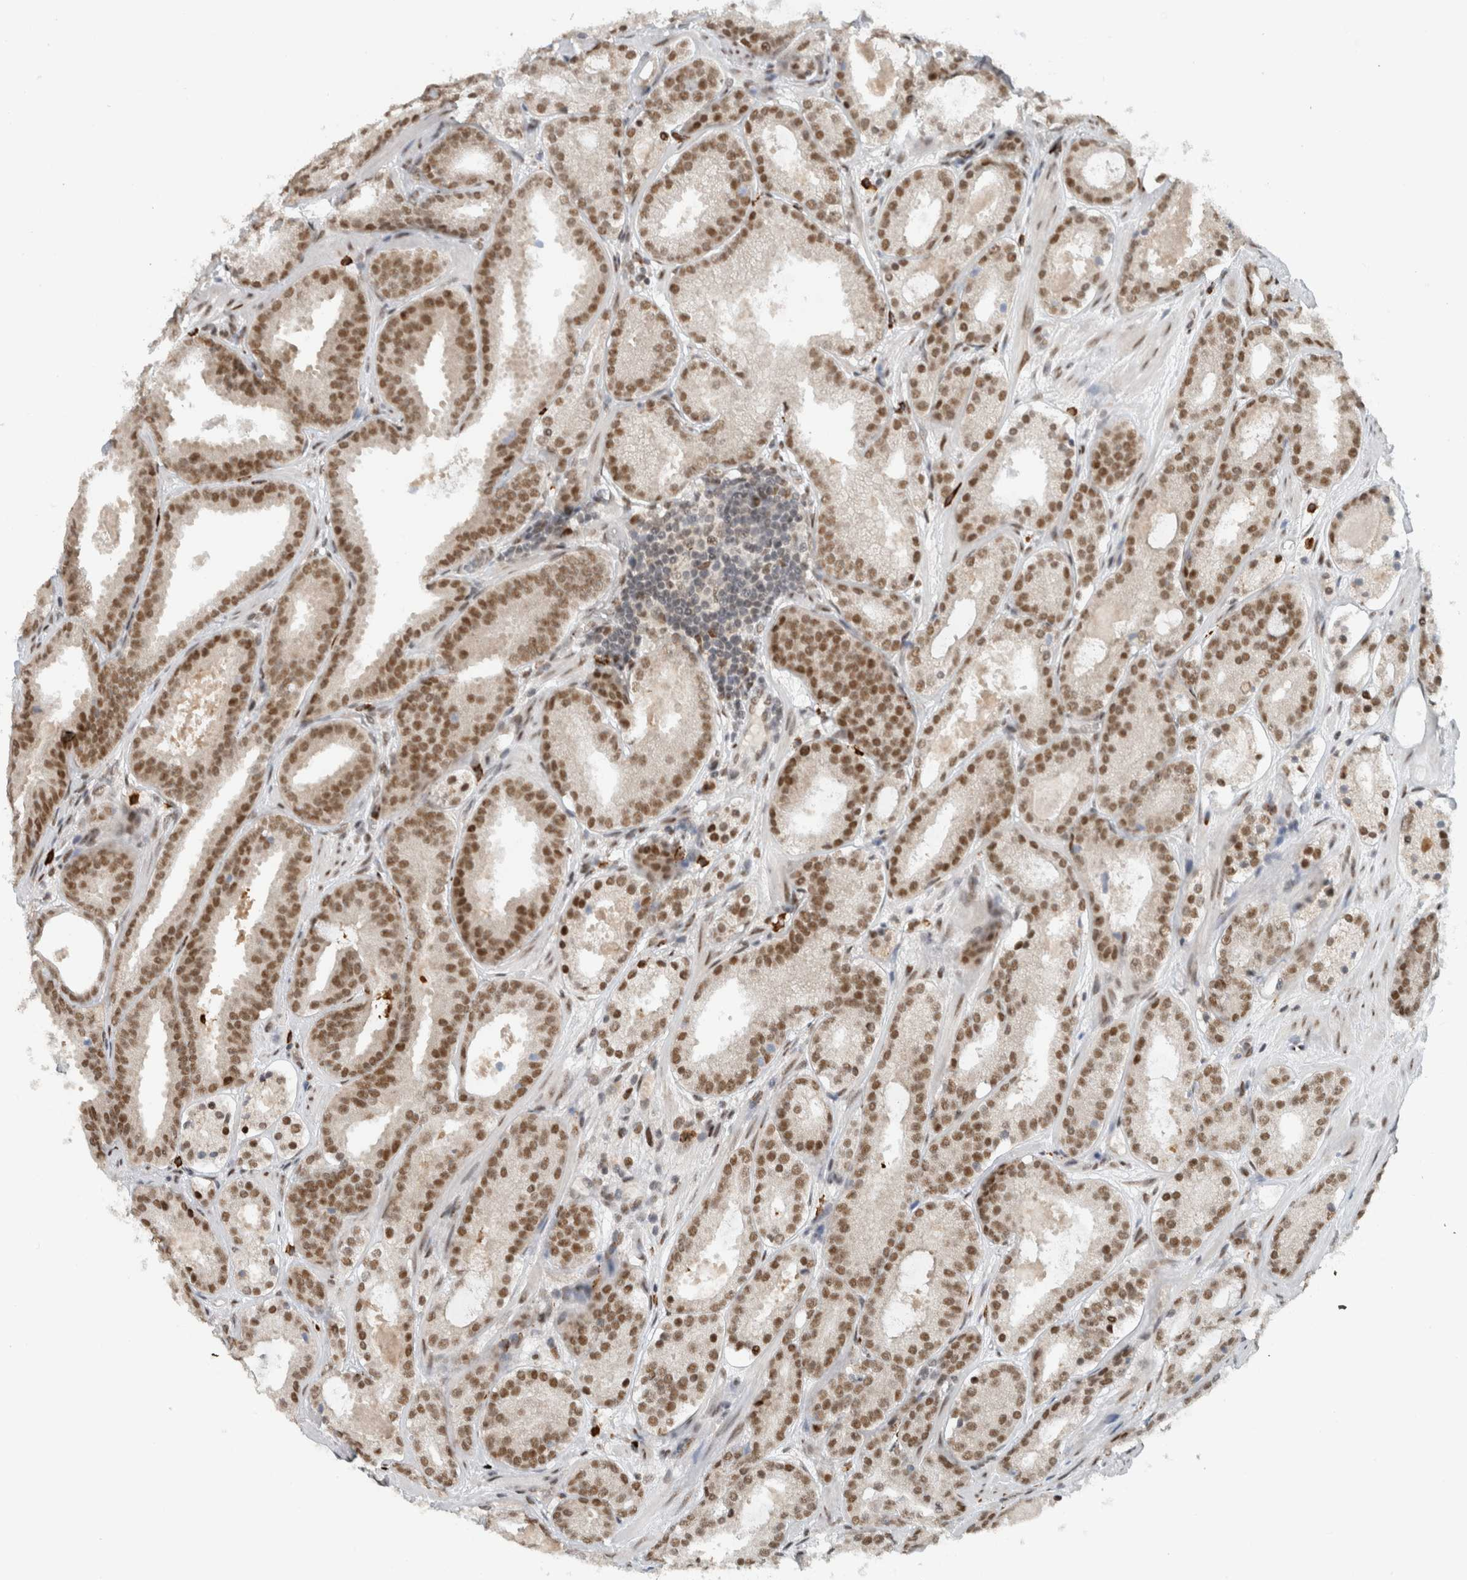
{"staining": {"intensity": "moderate", "quantity": ">75%", "location": "nuclear"}, "tissue": "prostate cancer", "cell_type": "Tumor cells", "image_type": "cancer", "snomed": [{"axis": "morphology", "description": "Adenocarcinoma, Low grade"}, {"axis": "topography", "description": "Prostate"}], "caption": "Immunohistochemistry photomicrograph of neoplastic tissue: human prostate cancer (adenocarcinoma (low-grade)) stained using IHC reveals medium levels of moderate protein expression localized specifically in the nuclear of tumor cells, appearing as a nuclear brown color.", "gene": "HNRNPR", "patient": {"sex": "male", "age": 69}}